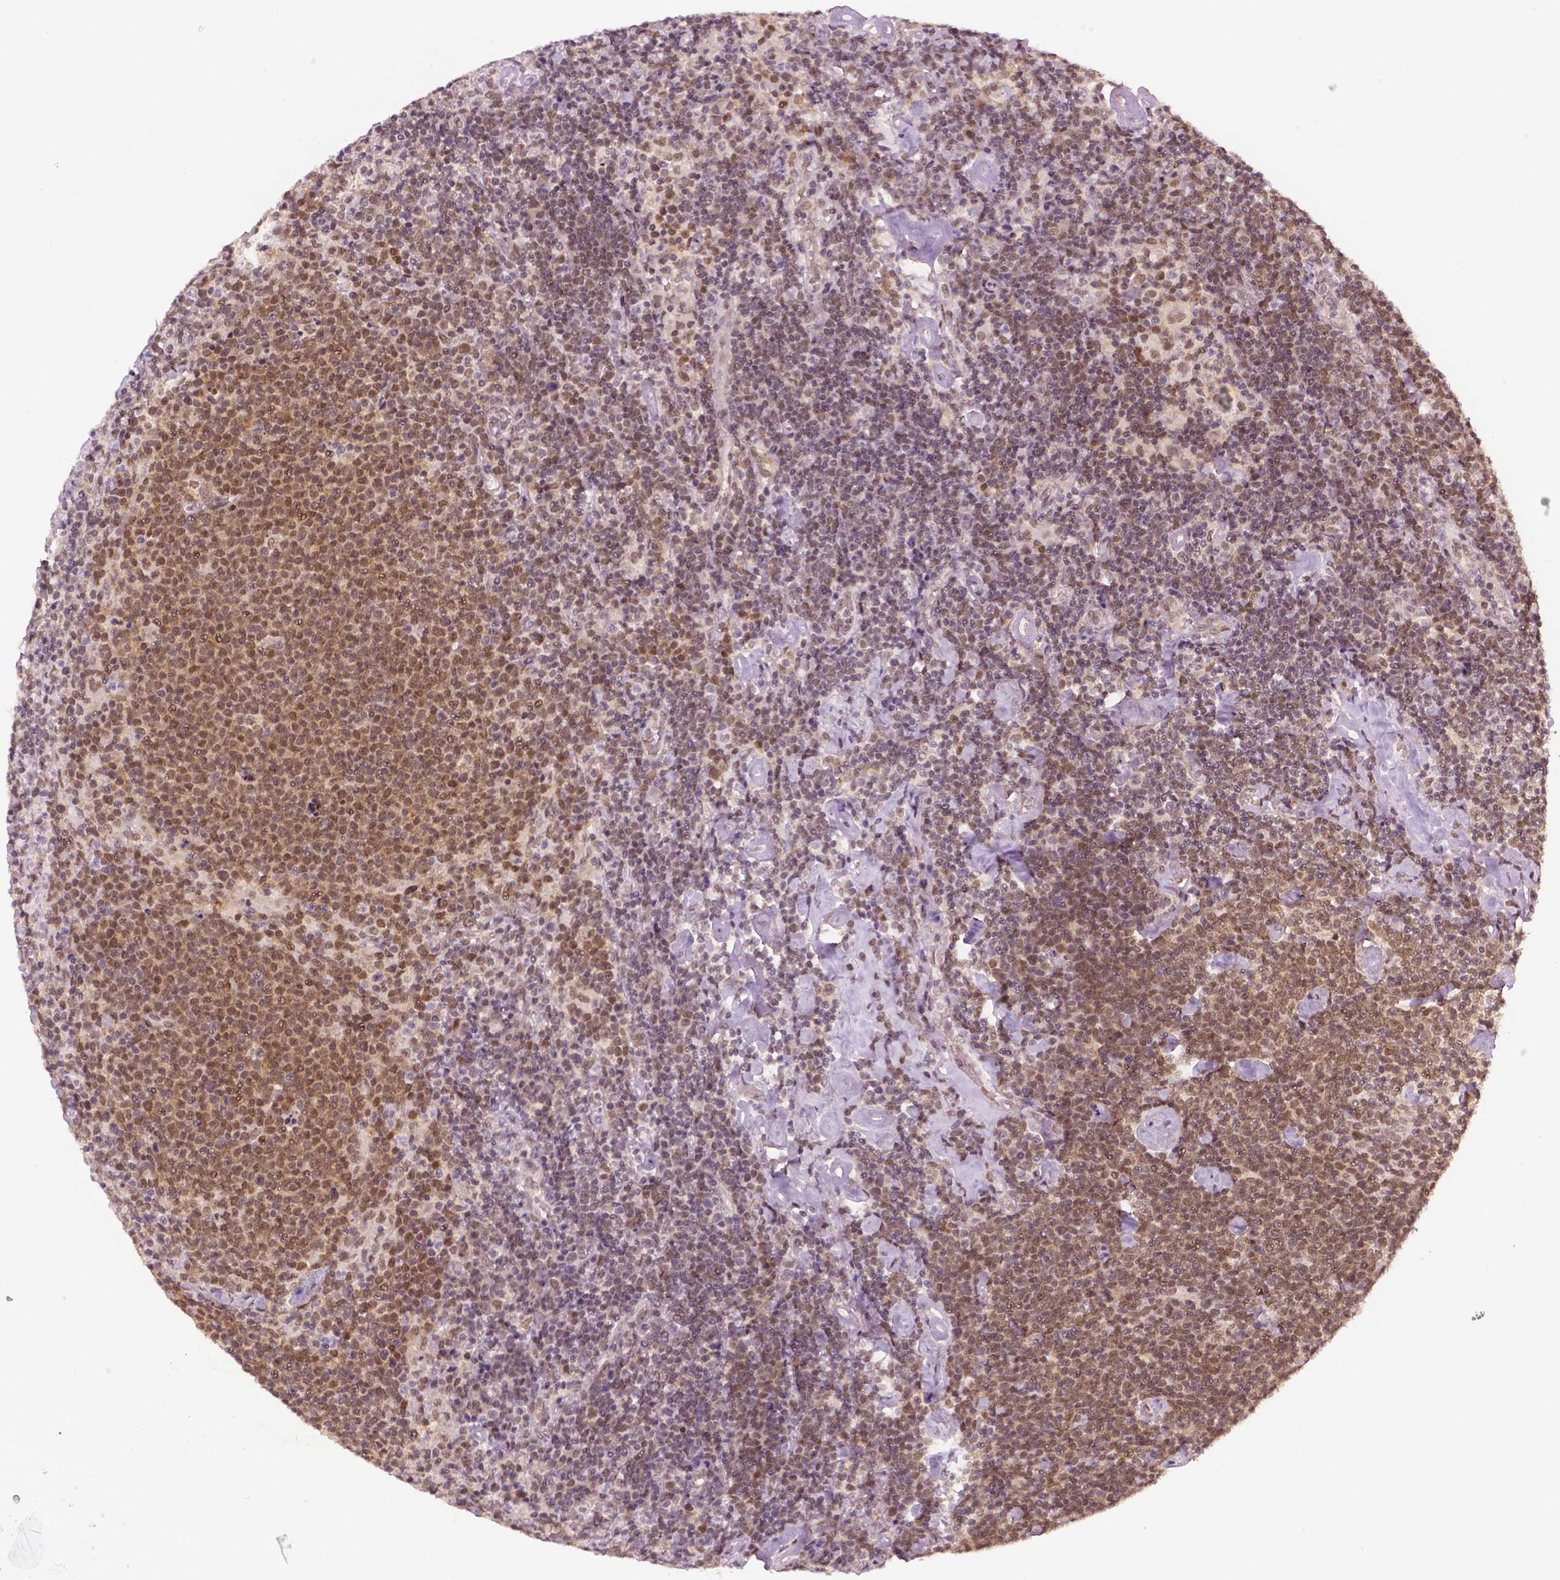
{"staining": {"intensity": "moderate", "quantity": ">75%", "location": "nuclear"}, "tissue": "lymphoma", "cell_type": "Tumor cells", "image_type": "cancer", "snomed": [{"axis": "morphology", "description": "Malignant lymphoma, non-Hodgkin's type, High grade"}, {"axis": "topography", "description": "Lymph node"}], "caption": "Protein analysis of malignant lymphoma, non-Hodgkin's type (high-grade) tissue exhibits moderate nuclear expression in approximately >75% of tumor cells.", "gene": "UBQLN4", "patient": {"sex": "male", "age": 61}}